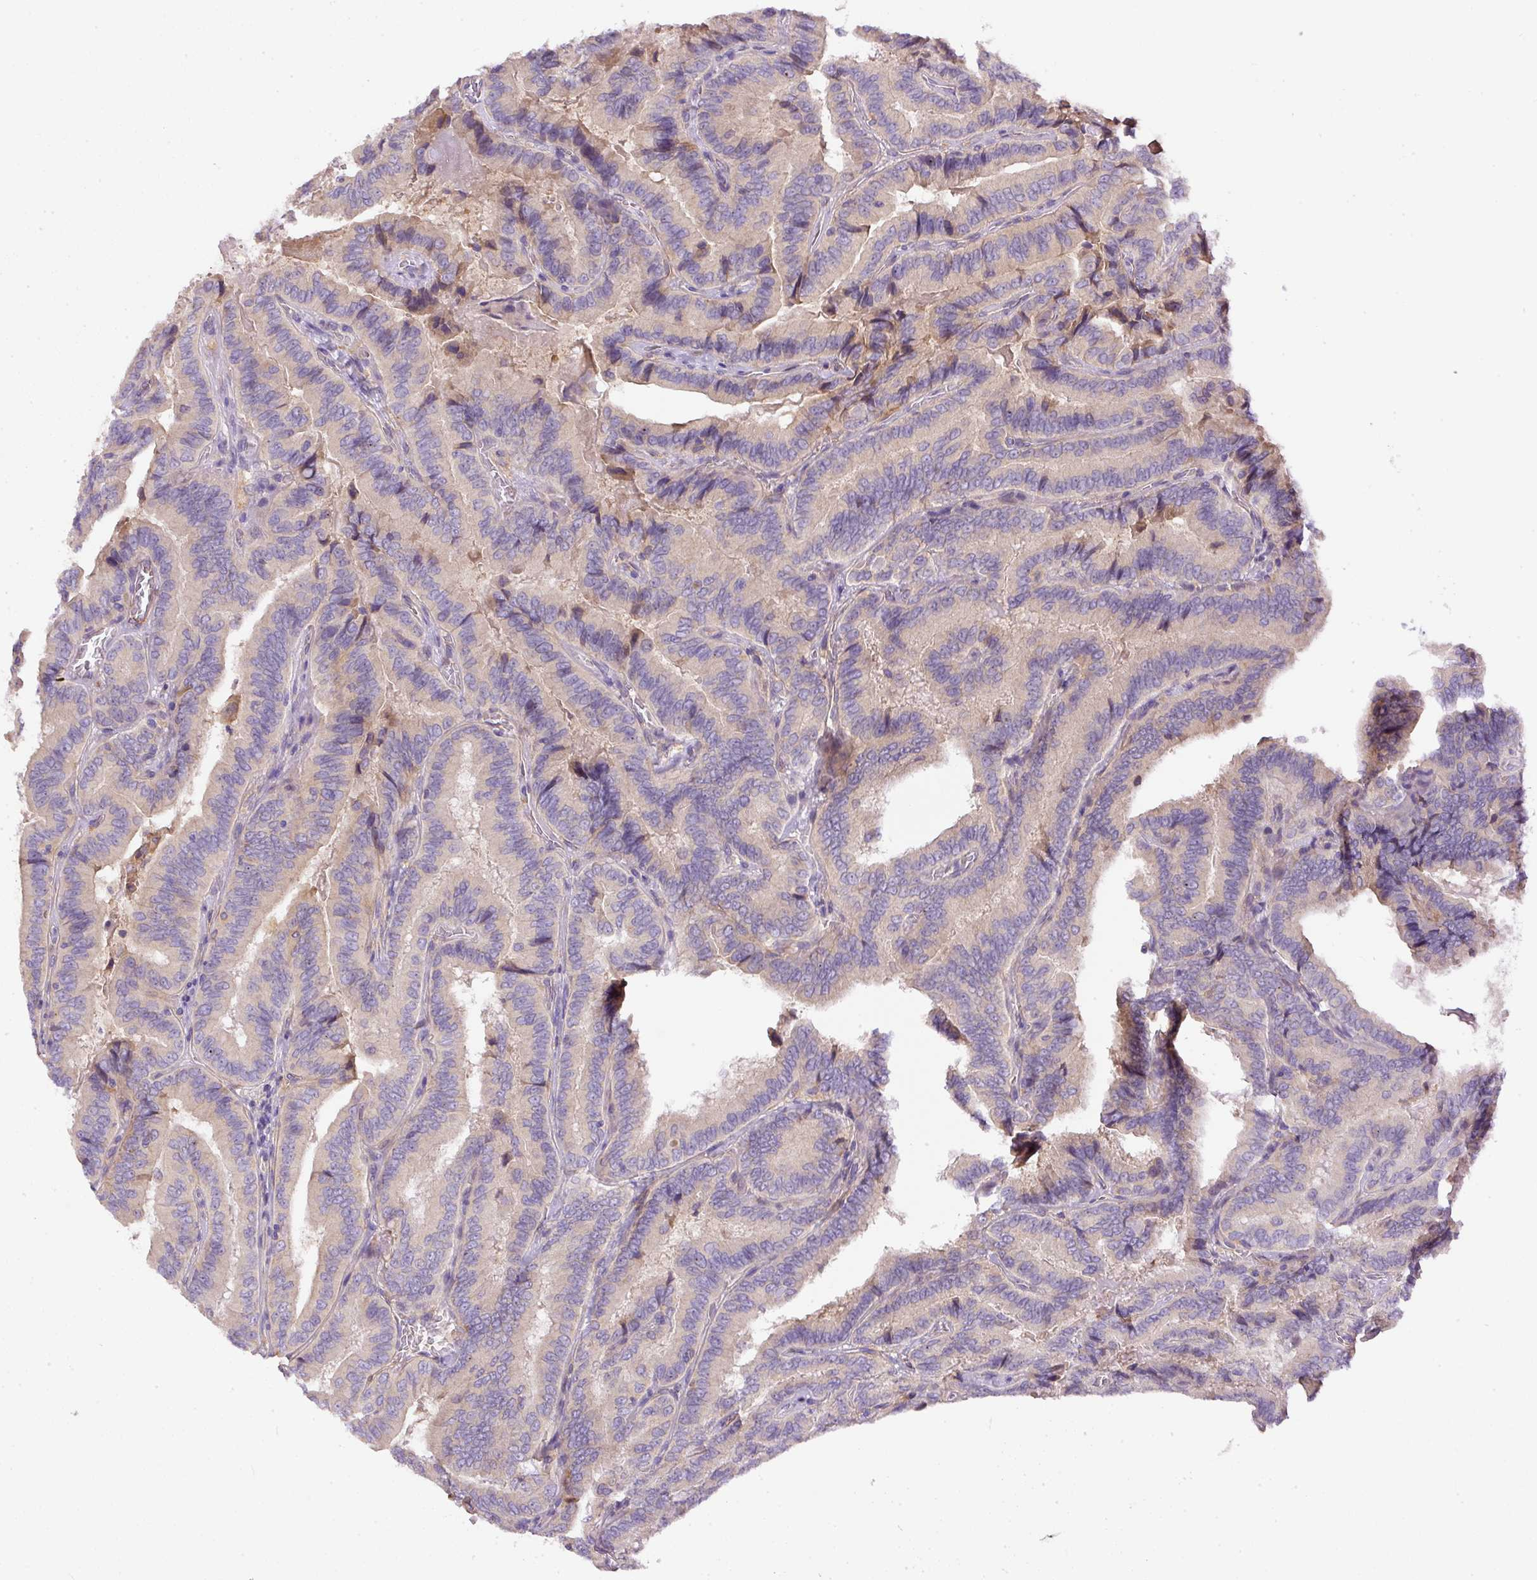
{"staining": {"intensity": "weak", "quantity": "<25%", "location": "cytoplasmic/membranous"}, "tissue": "thyroid cancer", "cell_type": "Tumor cells", "image_type": "cancer", "snomed": [{"axis": "morphology", "description": "Papillary adenocarcinoma, NOS"}, {"axis": "topography", "description": "Thyroid gland"}], "caption": "Tumor cells are negative for protein expression in human thyroid papillary adenocarcinoma.", "gene": "DAPK1", "patient": {"sex": "male", "age": 61}}